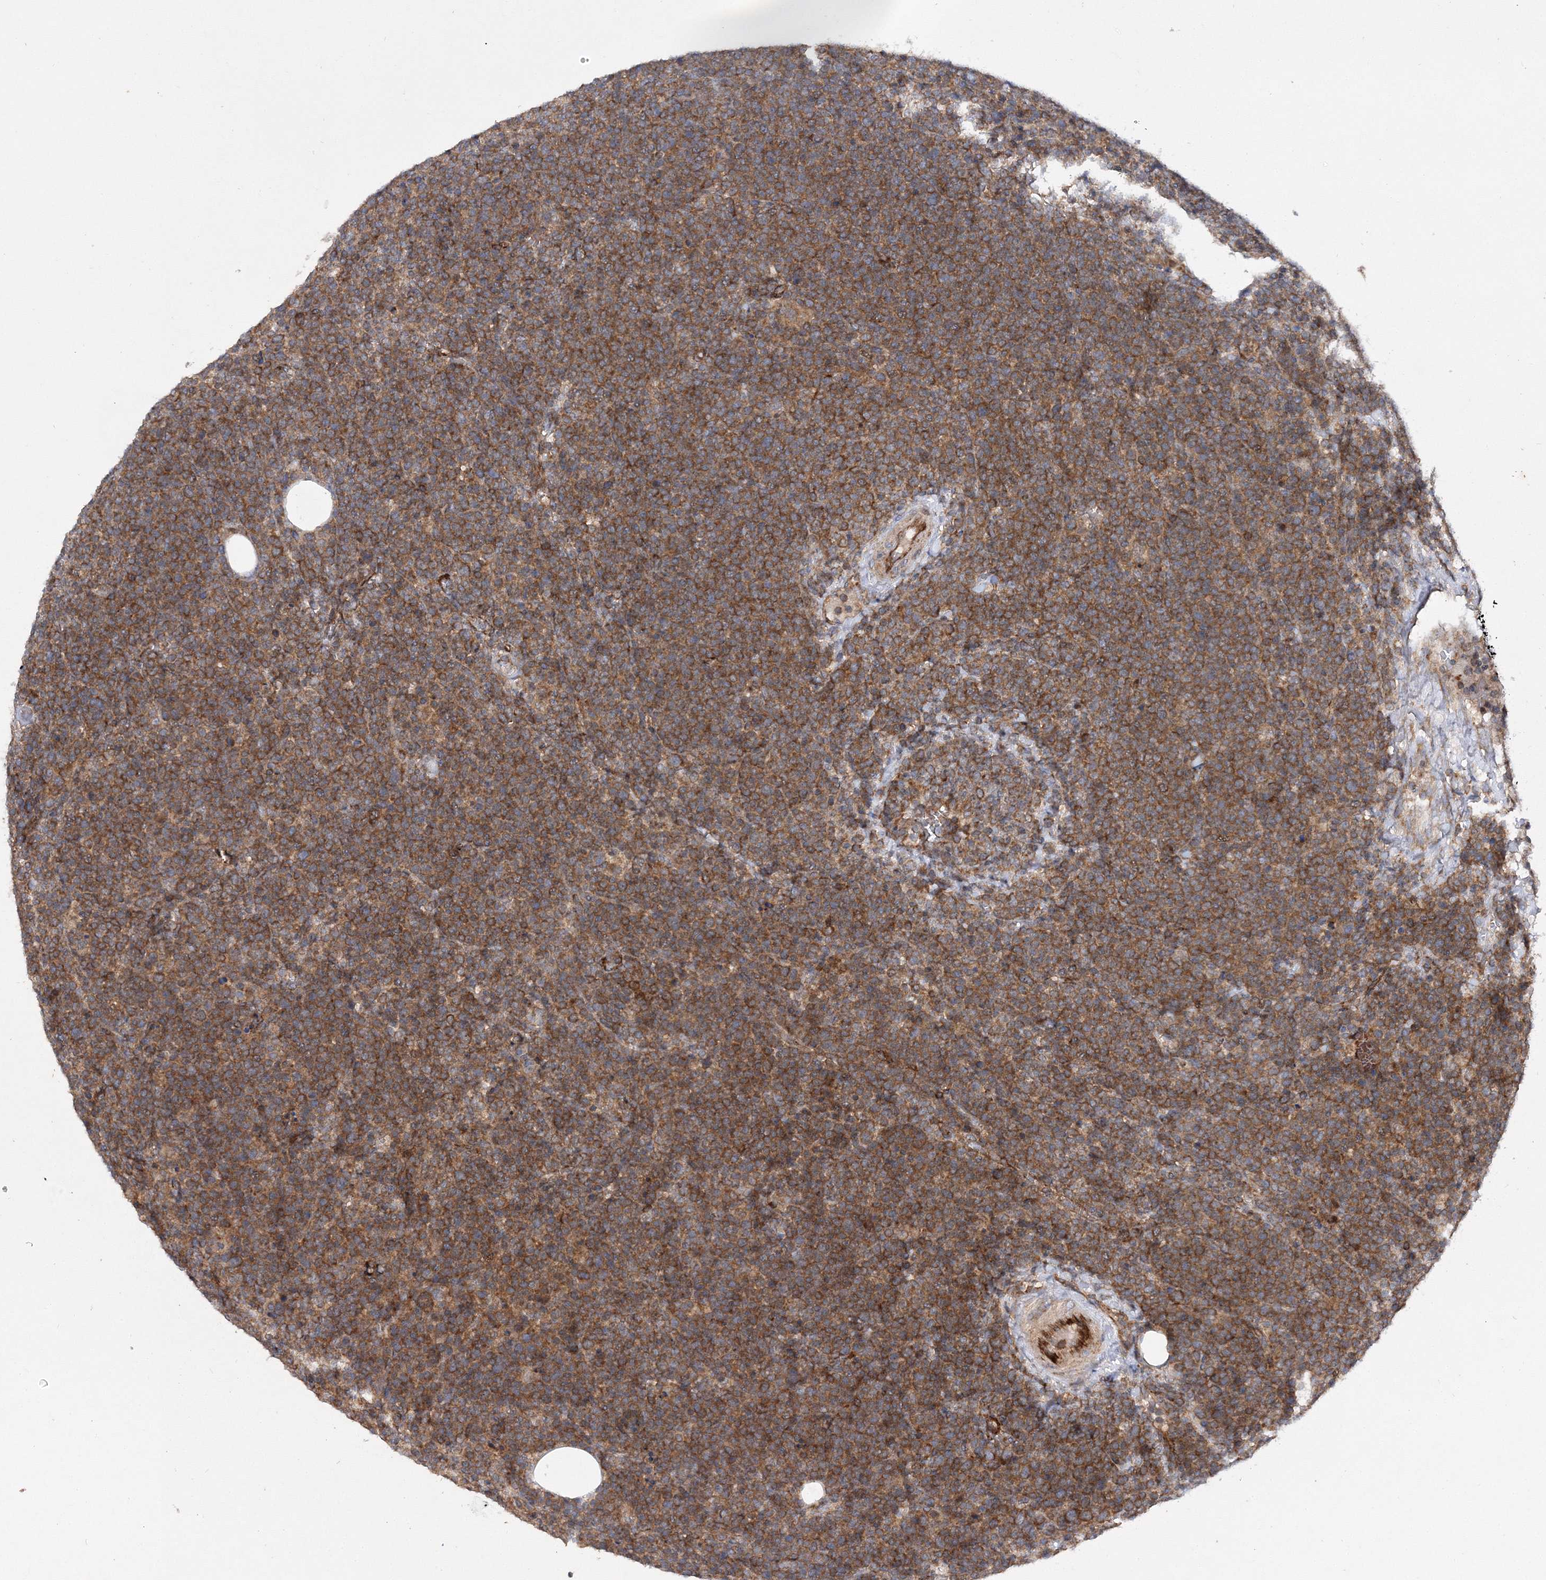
{"staining": {"intensity": "moderate", "quantity": ">75%", "location": "cytoplasmic/membranous"}, "tissue": "lymphoma", "cell_type": "Tumor cells", "image_type": "cancer", "snomed": [{"axis": "morphology", "description": "Malignant lymphoma, non-Hodgkin's type, High grade"}, {"axis": "topography", "description": "Lymph node"}], "caption": "Protein analysis of high-grade malignant lymphoma, non-Hodgkin's type tissue demonstrates moderate cytoplasmic/membranous staining in about >75% of tumor cells. Nuclei are stained in blue.", "gene": "DNAJC13", "patient": {"sex": "male", "age": 61}}